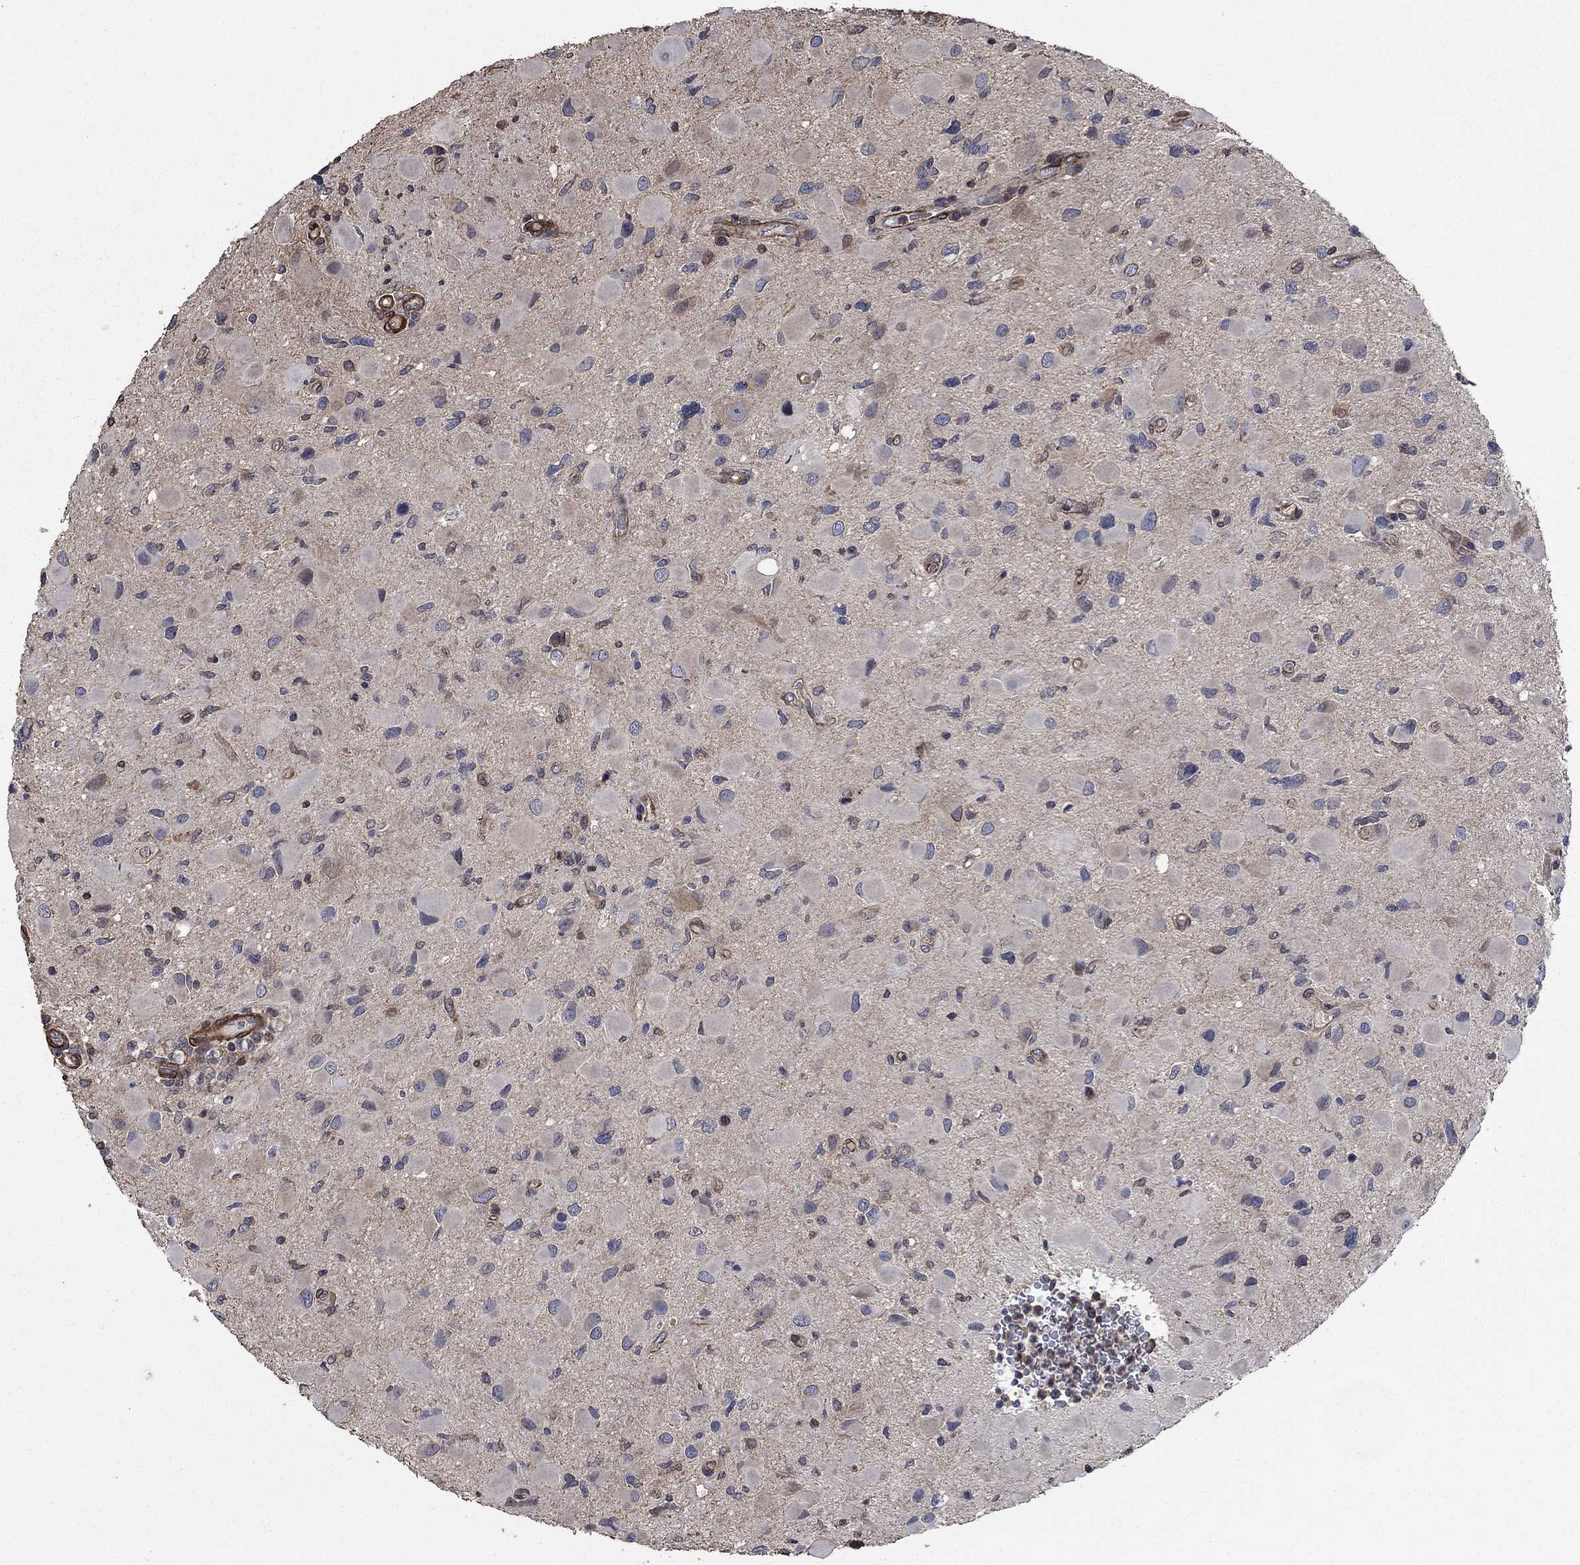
{"staining": {"intensity": "negative", "quantity": "none", "location": "none"}, "tissue": "glioma", "cell_type": "Tumor cells", "image_type": "cancer", "snomed": [{"axis": "morphology", "description": "Glioma, malignant, Low grade"}, {"axis": "topography", "description": "Brain"}], "caption": "A high-resolution histopathology image shows immunohistochemistry staining of glioma, which displays no significant expression in tumor cells.", "gene": "PDE3A", "patient": {"sex": "female", "age": 32}}